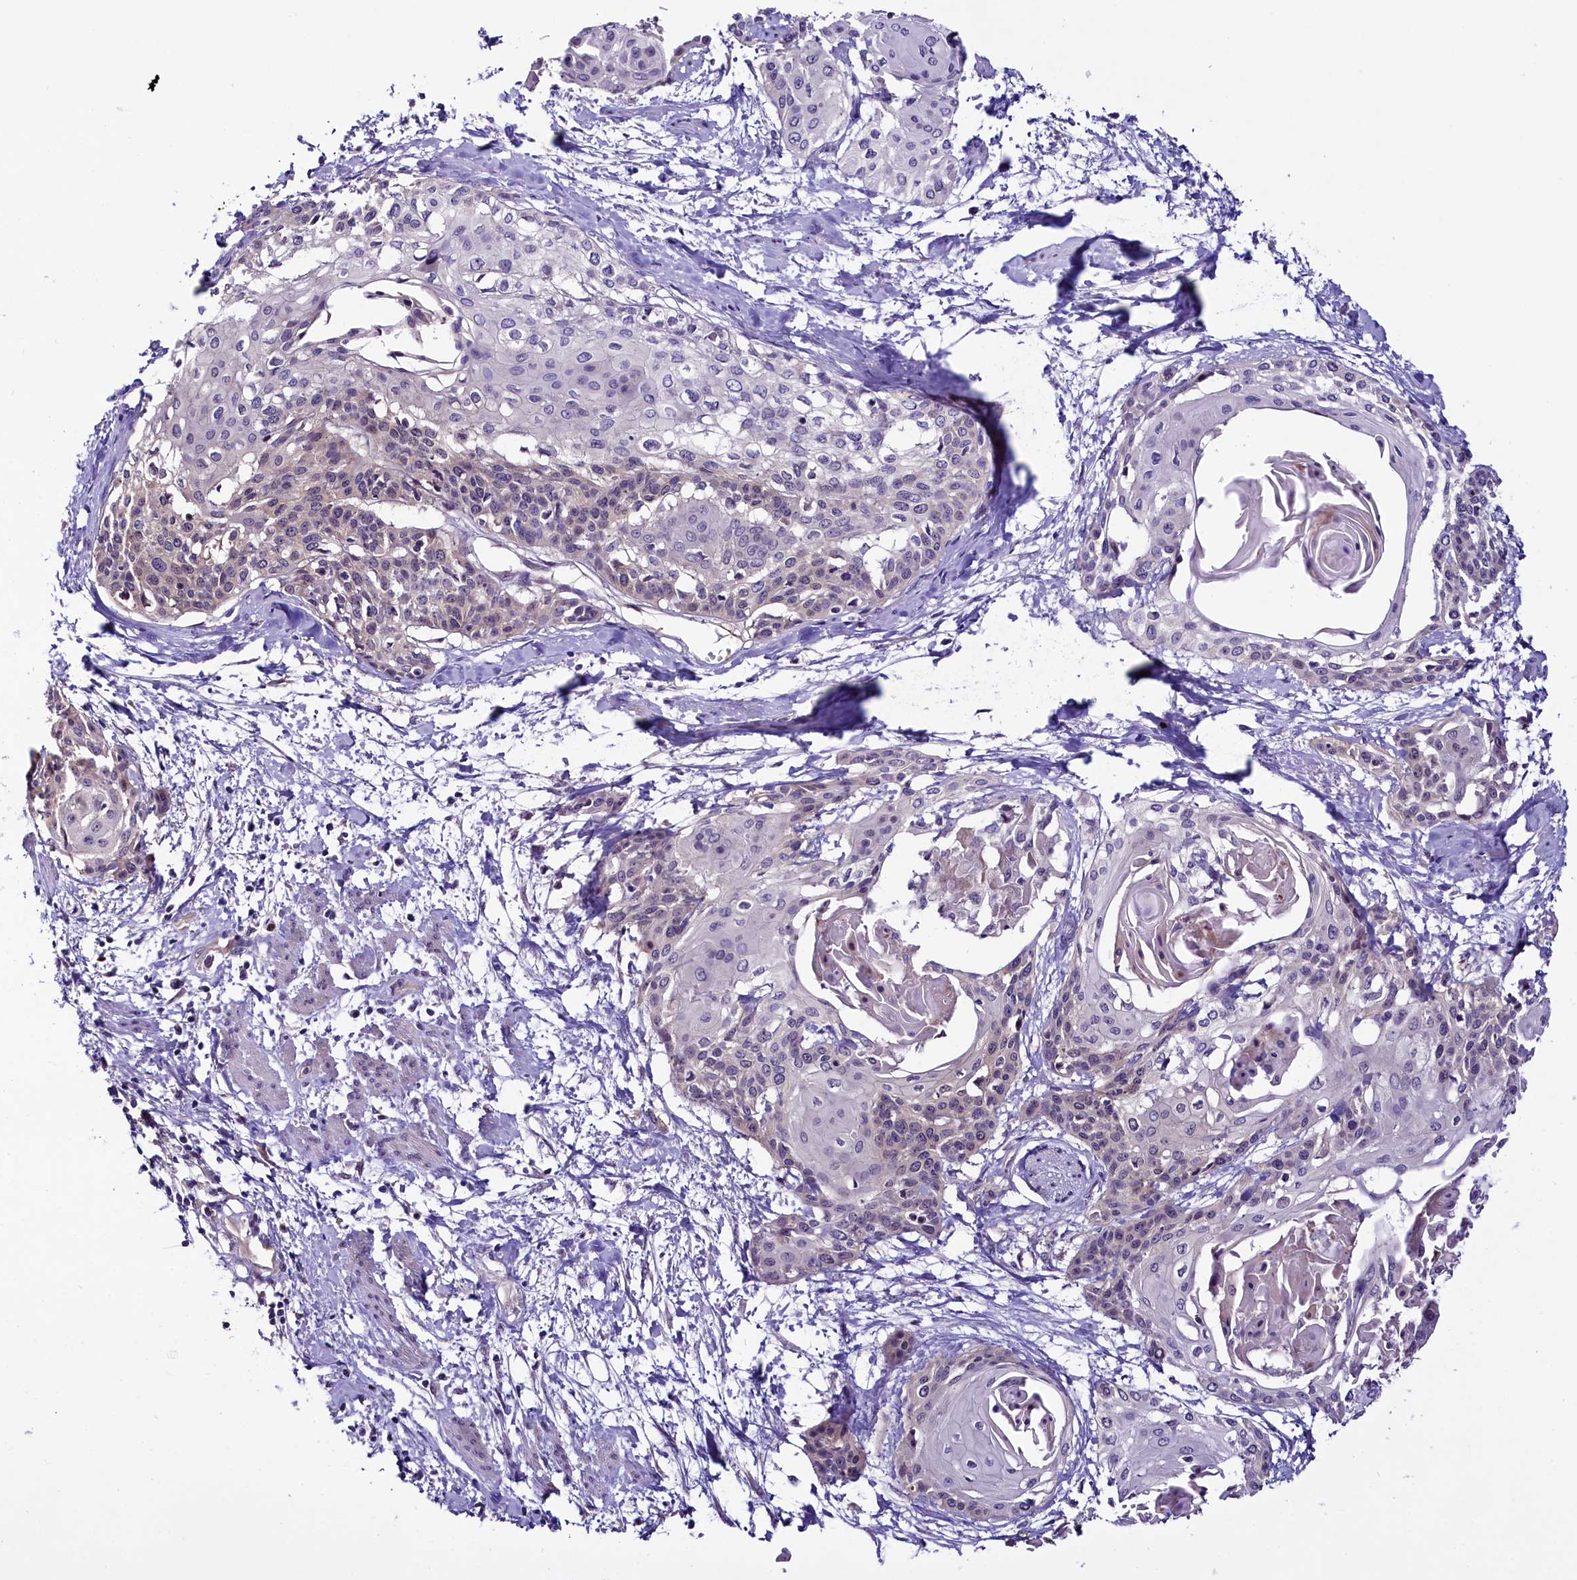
{"staining": {"intensity": "weak", "quantity": "<25%", "location": "cytoplasmic/membranous"}, "tissue": "cervical cancer", "cell_type": "Tumor cells", "image_type": "cancer", "snomed": [{"axis": "morphology", "description": "Squamous cell carcinoma, NOS"}, {"axis": "topography", "description": "Cervix"}], "caption": "IHC image of squamous cell carcinoma (cervical) stained for a protein (brown), which exhibits no staining in tumor cells.", "gene": "C9orf40", "patient": {"sex": "female", "age": 57}}